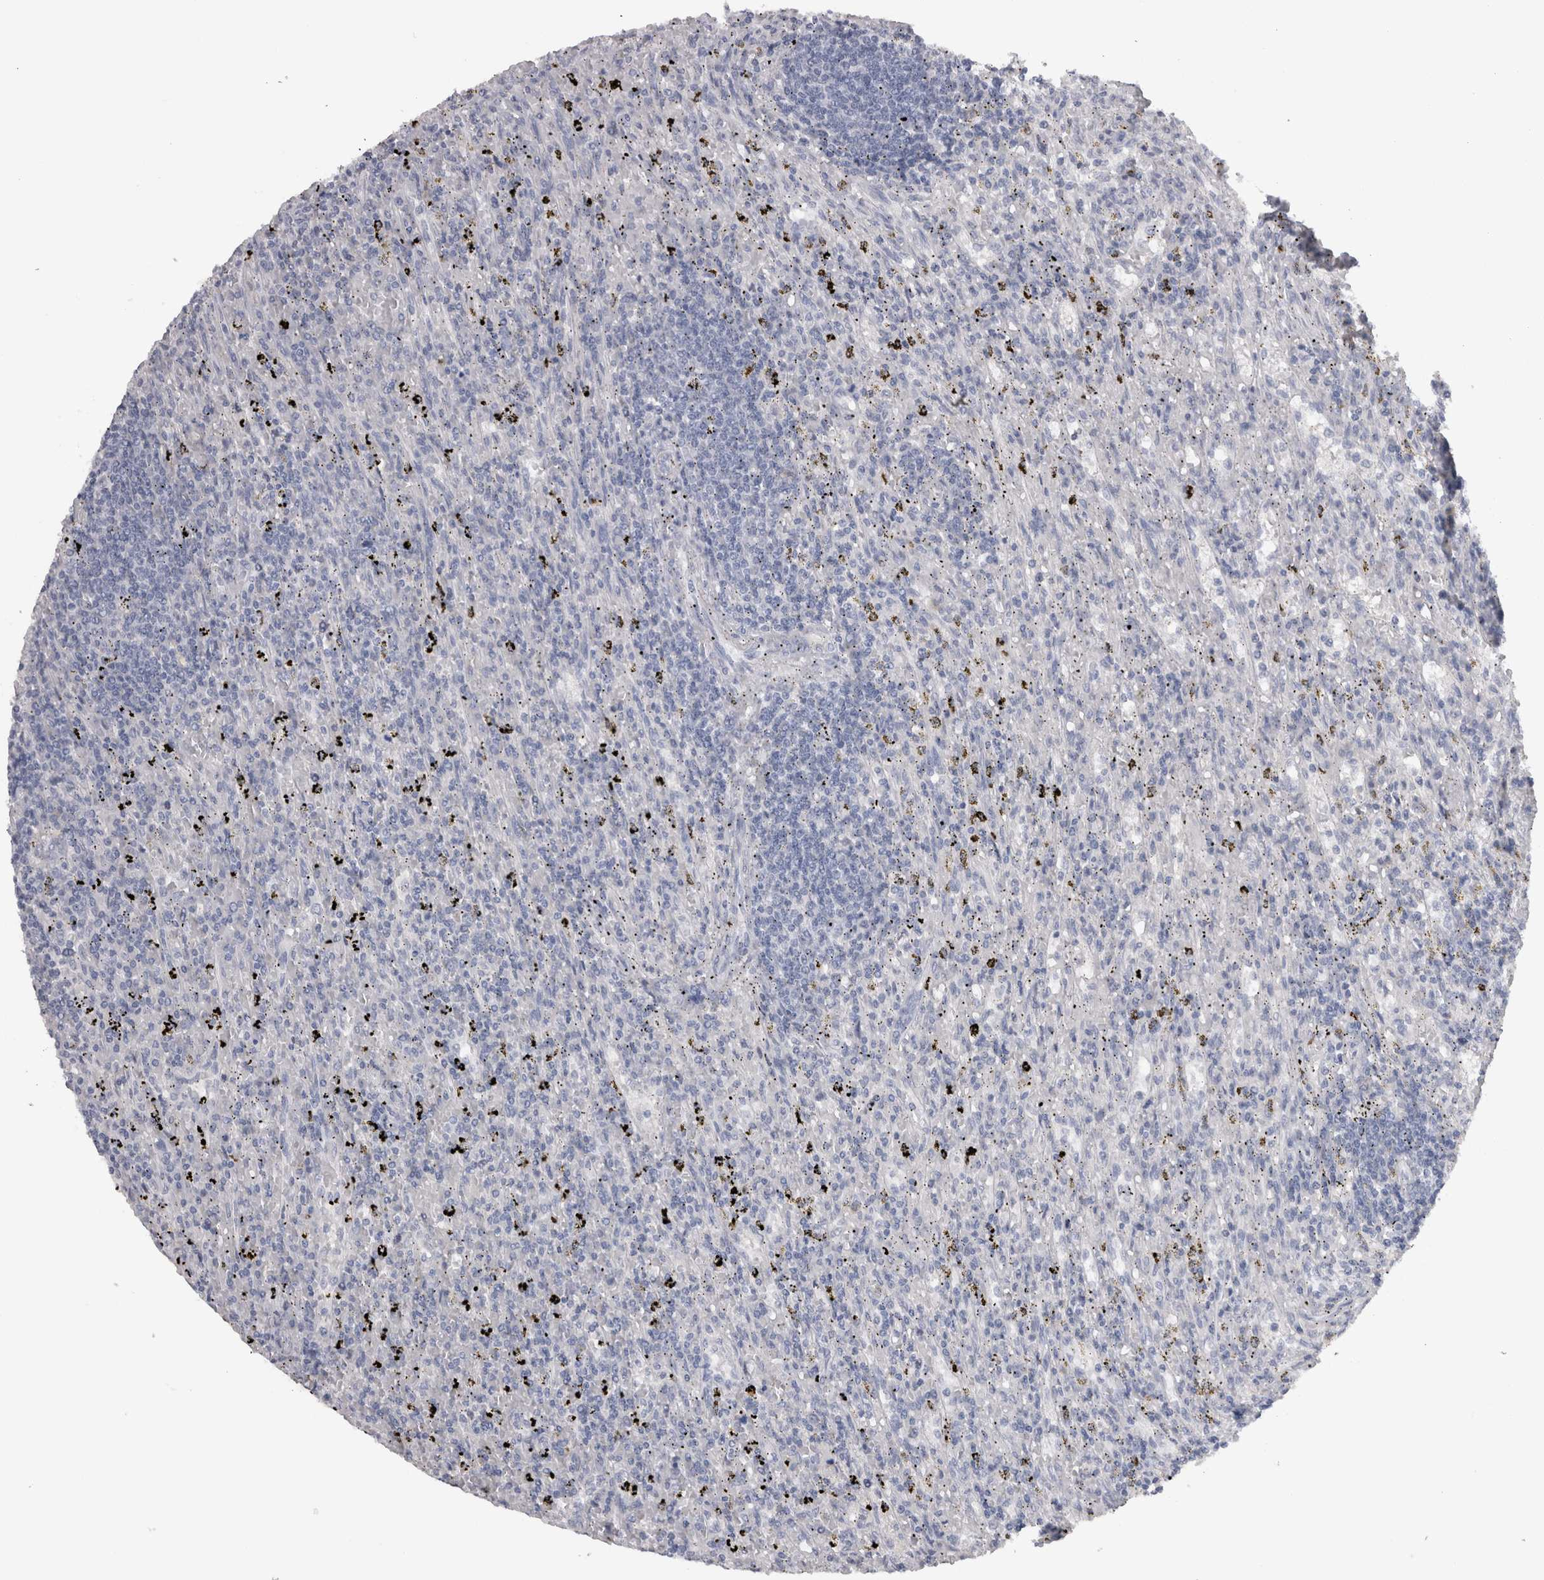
{"staining": {"intensity": "negative", "quantity": "none", "location": "none"}, "tissue": "lymphoma", "cell_type": "Tumor cells", "image_type": "cancer", "snomed": [{"axis": "morphology", "description": "Malignant lymphoma, non-Hodgkin's type, Low grade"}, {"axis": "topography", "description": "Spleen"}], "caption": "A histopathology image of lymphoma stained for a protein reveals no brown staining in tumor cells. (Brightfield microscopy of DAB (3,3'-diaminobenzidine) IHC at high magnification).", "gene": "ADAM2", "patient": {"sex": "male", "age": 76}}